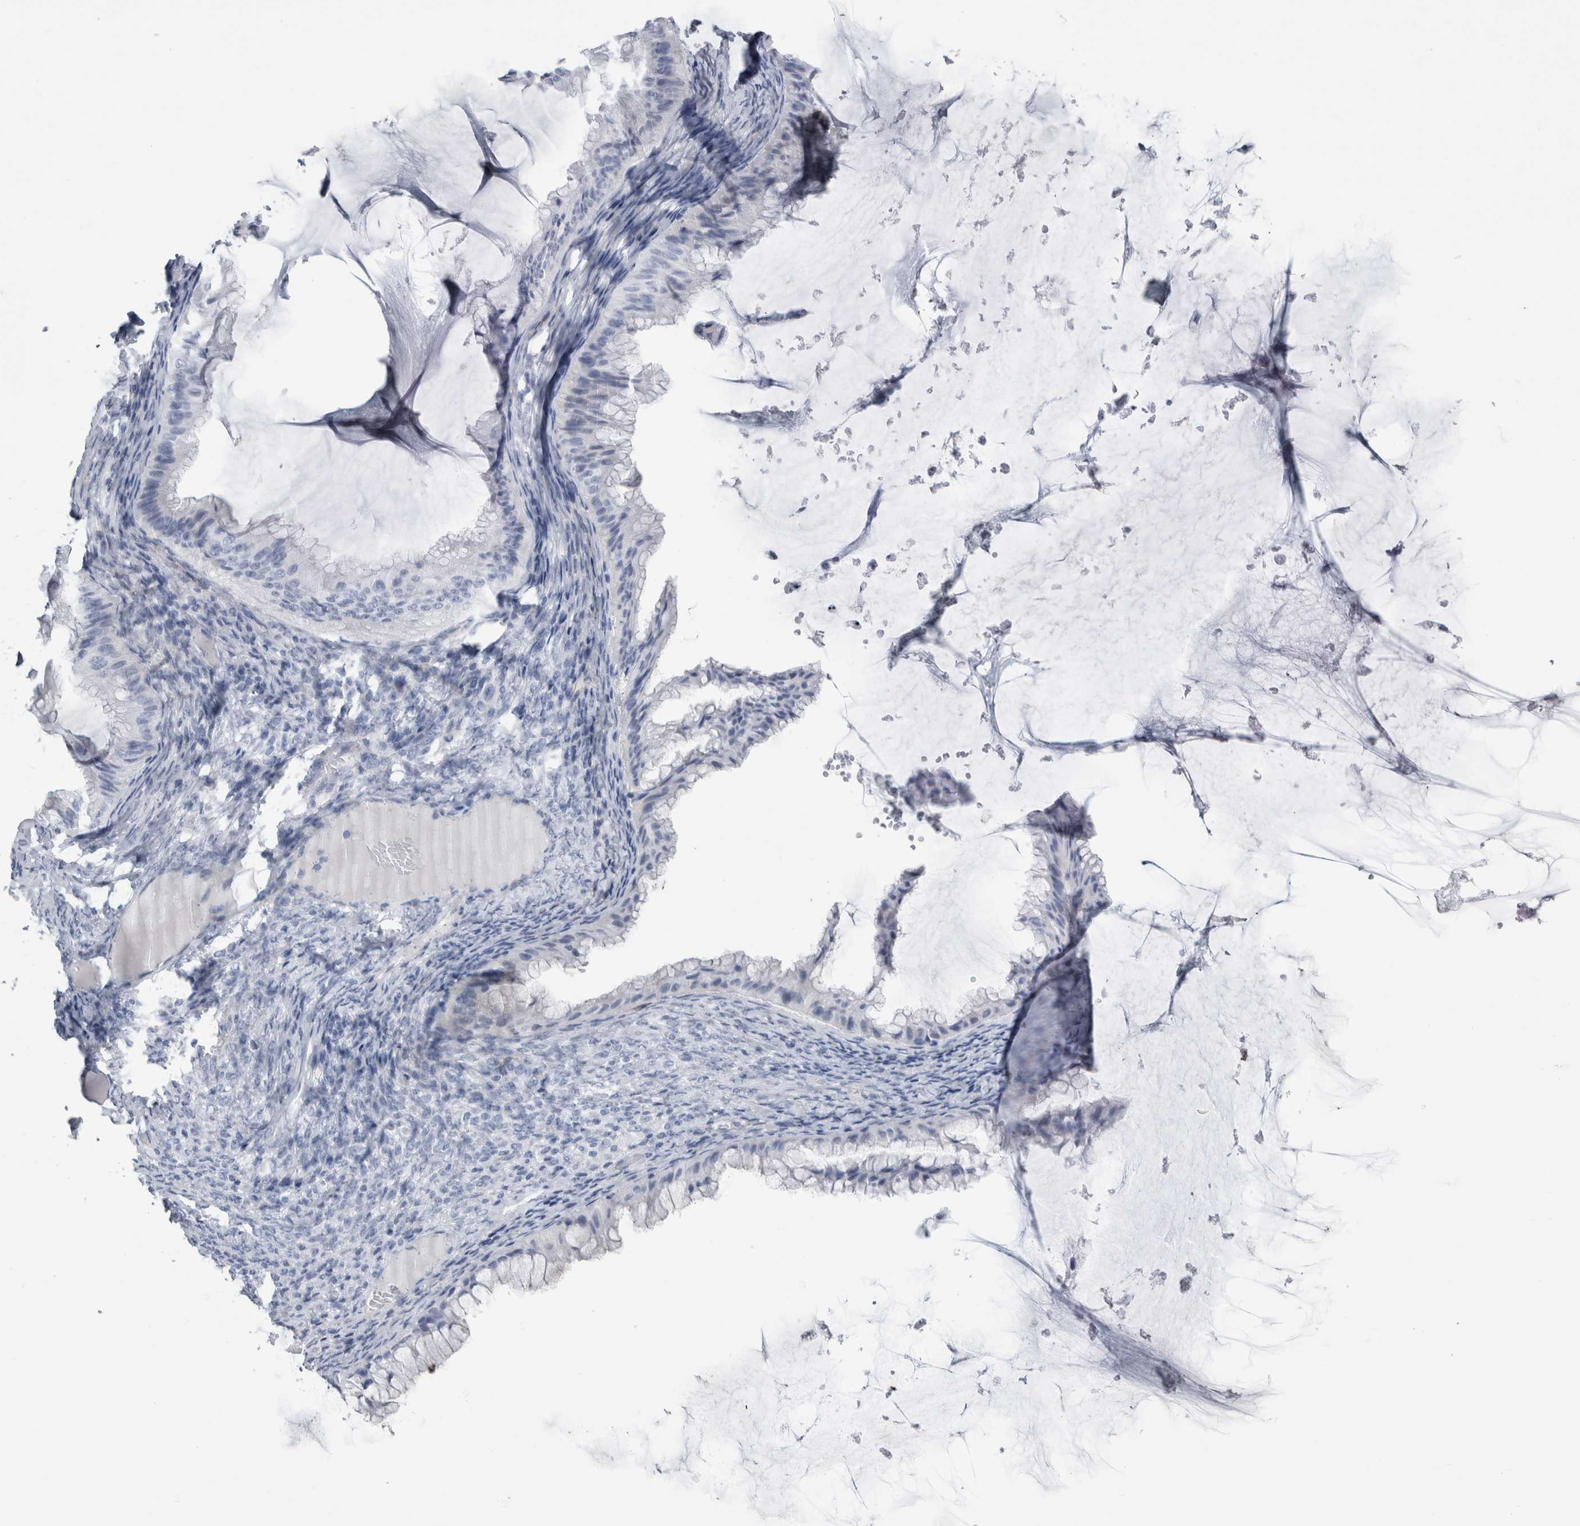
{"staining": {"intensity": "negative", "quantity": "none", "location": "none"}, "tissue": "ovarian cancer", "cell_type": "Tumor cells", "image_type": "cancer", "snomed": [{"axis": "morphology", "description": "Cystadenocarcinoma, mucinous, NOS"}, {"axis": "topography", "description": "Ovary"}], "caption": "Tumor cells are negative for brown protein staining in mucinous cystadenocarcinoma (ovarian). (Stains: DAB immunohistochemistry (IHC) with hematoxylin counter stain, Microscopy: brightfield microscopy at high magnification).", "gene": "VWDE", "patient": {"sex": "female", "age": 61}}